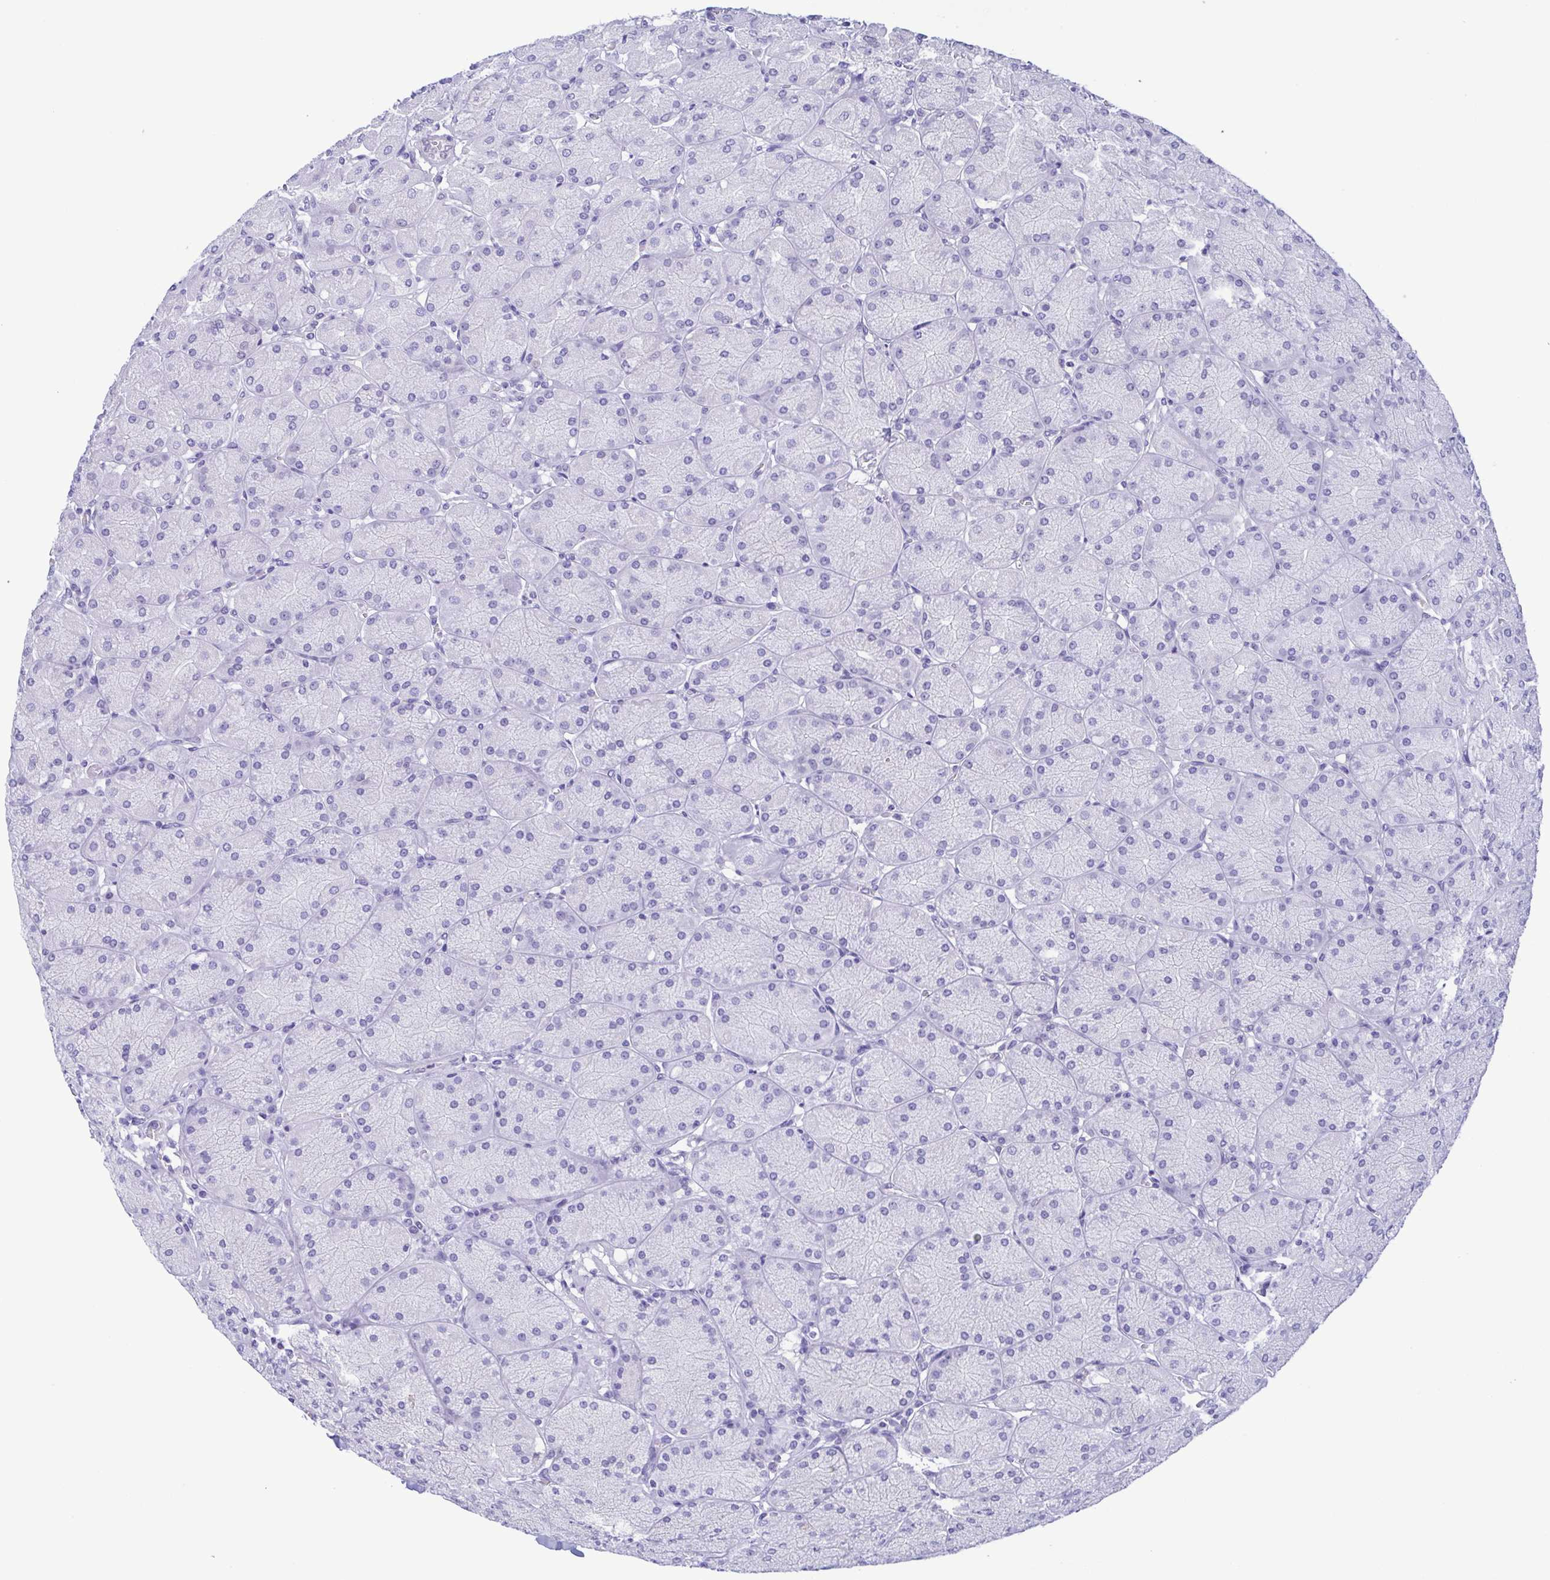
{"staining": {"intensity": "negative", "quantity": "none", "location": "none"}, "tissue": "stomach", "cell_type": "Glandular cells", "image_type": "normal", "snomed": [{"axis": "morphology", "description": "Normal tissue, NOS"}, {"axis": "topography", "description": "Stomach, upper"}], "caption": "Glandular cells show no significant expression in unremarkable stomach. (Brightfield microscopy of DAB (3,3'-diaminobenzidine) IHC at high magnification).", "gene": "LDHC", "patient": {"sex": "female", "age": 56}}